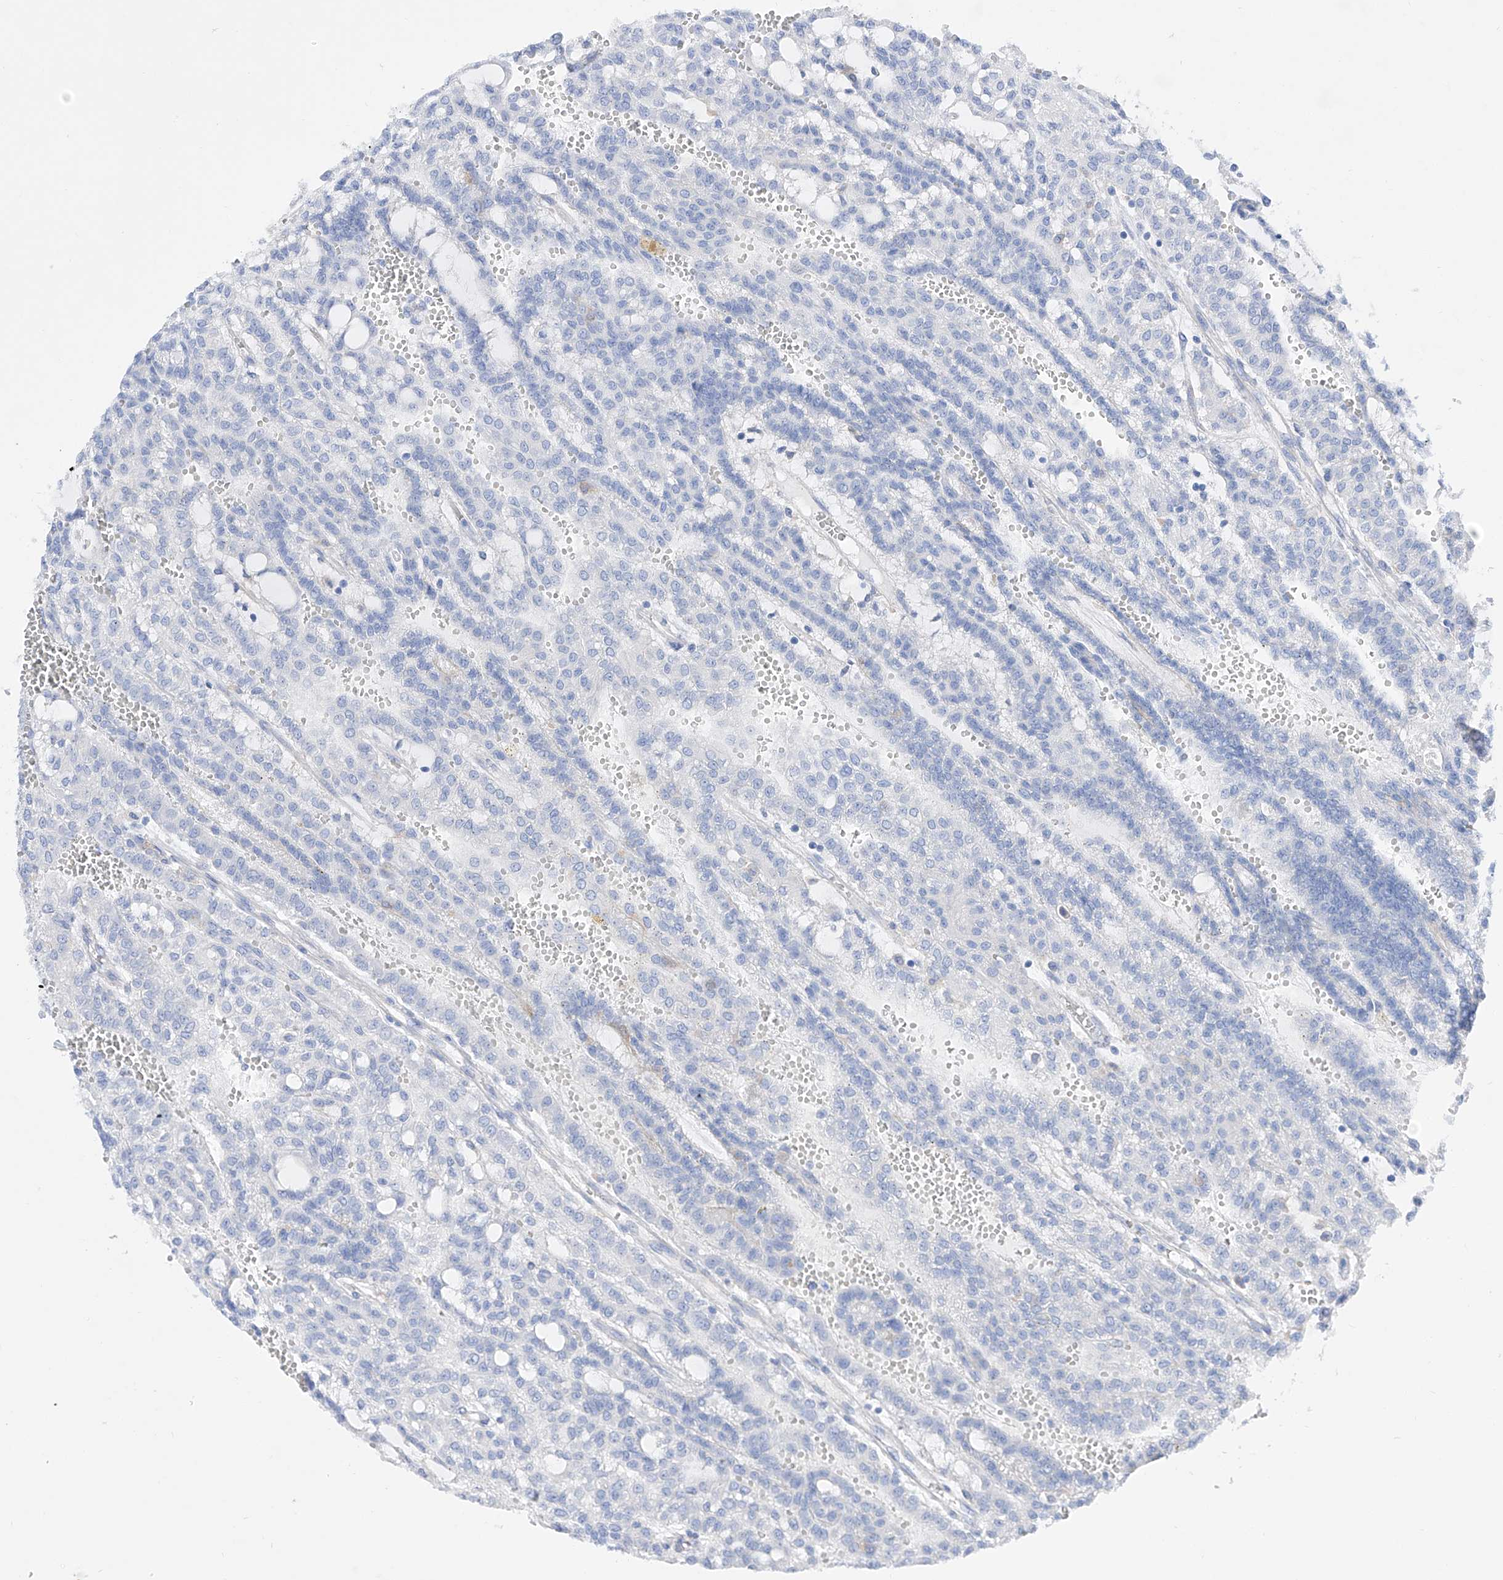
{"staining": {"intensity": "negative", "quantity": "none", "location": "none"}, "tissue": "renal cancer", "cell_type": "Tumor cells", "image_type": "cancer", "snomed": [{"axis": "morphology", "description": "Adenocarcinoma, NOS"}, {"axis": "topography", "description": "Kidney"}], "caption": "Immunohistochemistry histopathology image of human adenocarcinoma (renal) stained for a protein (brown), which reveals no positivity in tumor cells.", "gene": "ZNF653", "patient": {"sex": "male", "age": 63}}